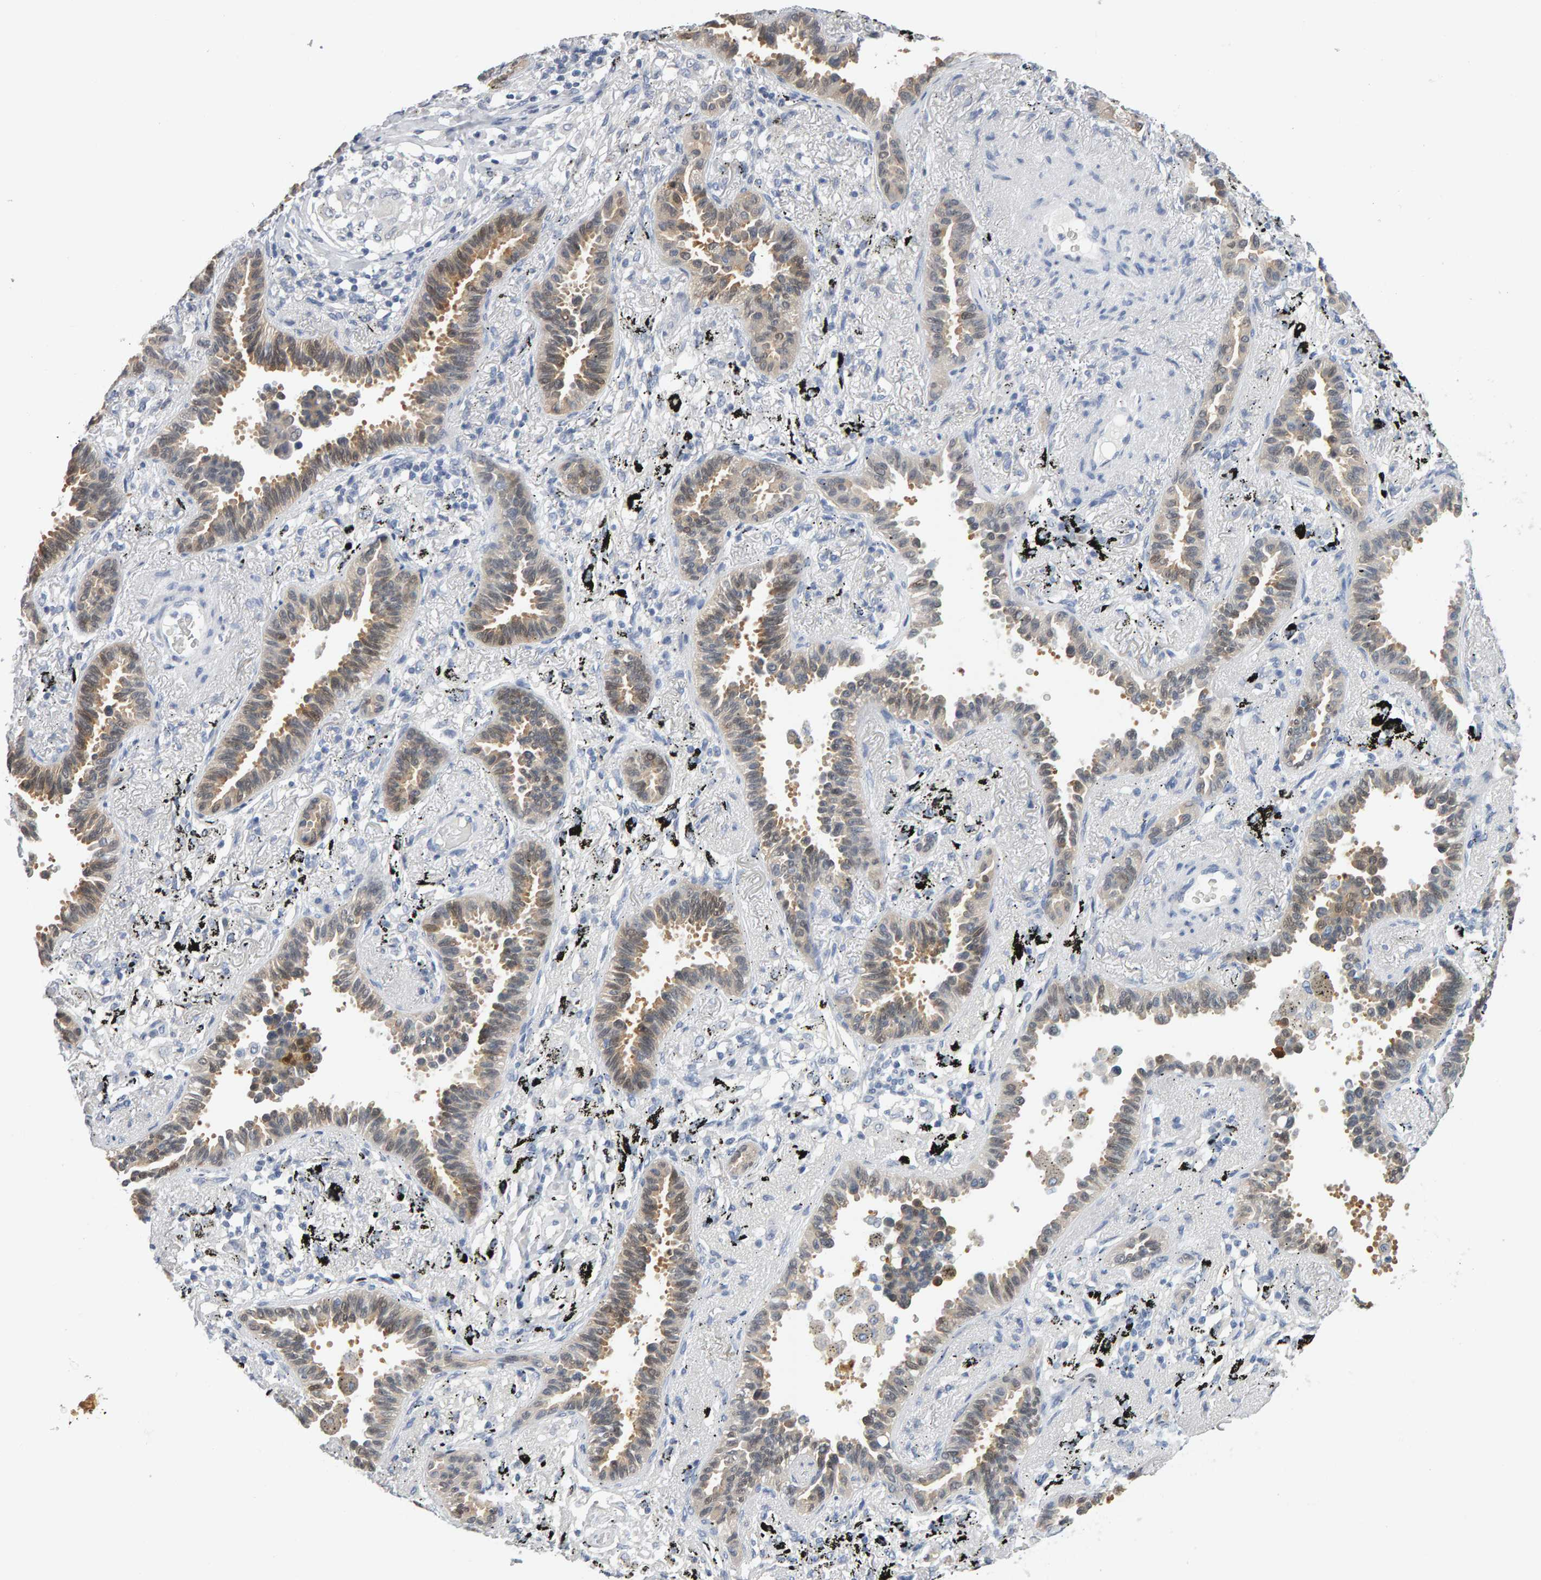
{"staining": {"intensity": "weak", "quantity": ">75%", "location": "cytoplasmic/membranous"}, "tissue": "lung cancer", "cell_type": "Tumor cells", "image_type": "cancer", "snomed": [{"axis": "morphology", "description": "Adenocarcinoma, NOS"}, {"axis": "topography", "description": "Lung"}], "caption": "This histopathology image reveals lung cancer stained with immunohistochemistry to label a protein in brown. The cytoplasmic/membranous of tumor cells show weak positivity for the protein. Nuclei are counter-stained blue.", "gene": "CTH", "patient": {"sex": "male", "age": 59}}